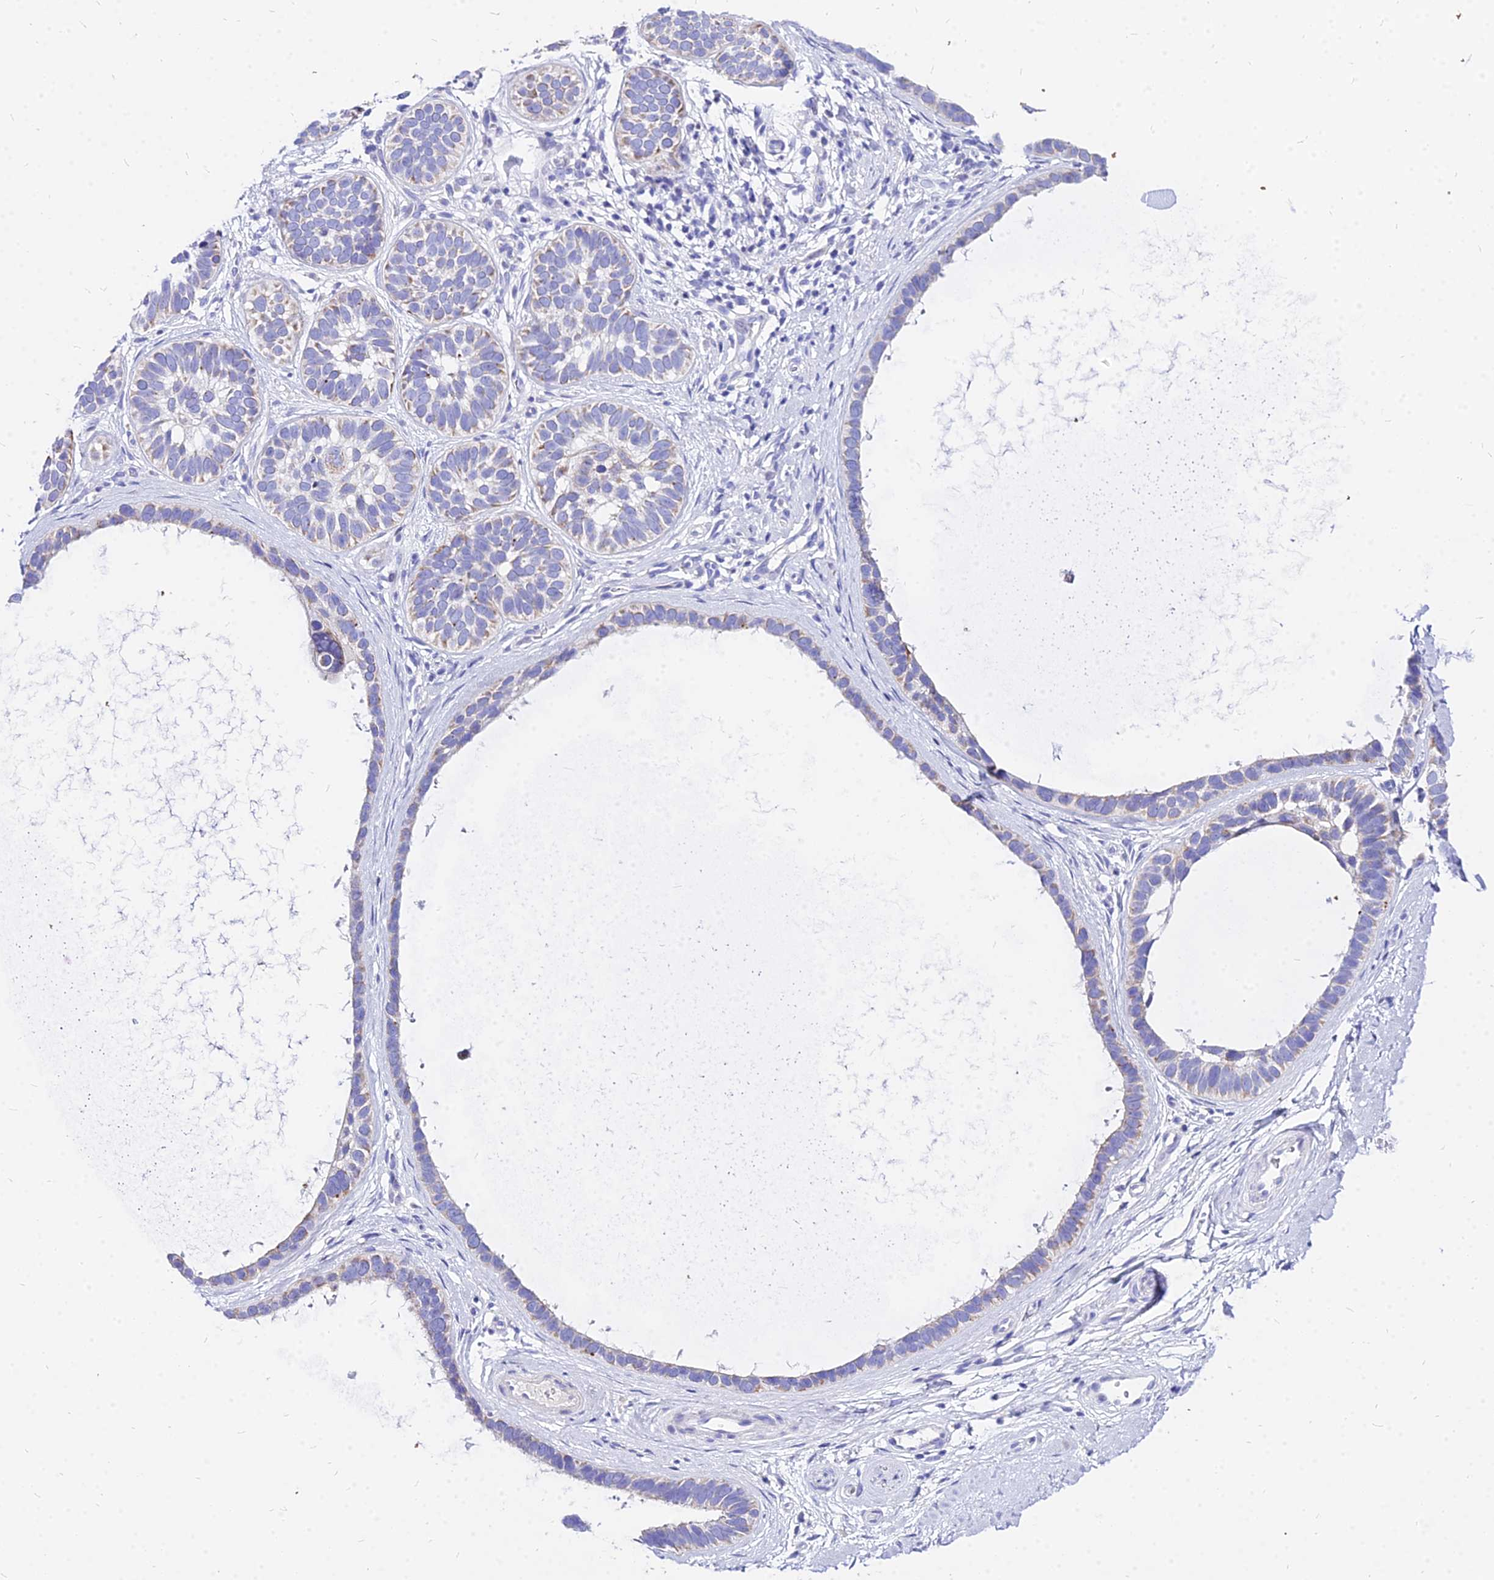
{"staining": {"intensity": "weak", "quantity": "25%-75%", "location": "cytoplasmic/membranous"}, "tissue": "skin cancer", "cell_type": "Tumor cells", "image_type": "cancer", "snomed": [{"axis": "morphology", "description": "Basal cell carcinoma"}, {"axis": "topography", "description": "Skin"}], "caption": "Tumor cells exhibit low levels of weak cytoplasmic/membranous expression in approximately 25%-75% of cells in human skin cancer.", "gene": "CARD18", "patient": {"sex": "male", "age": 62}}